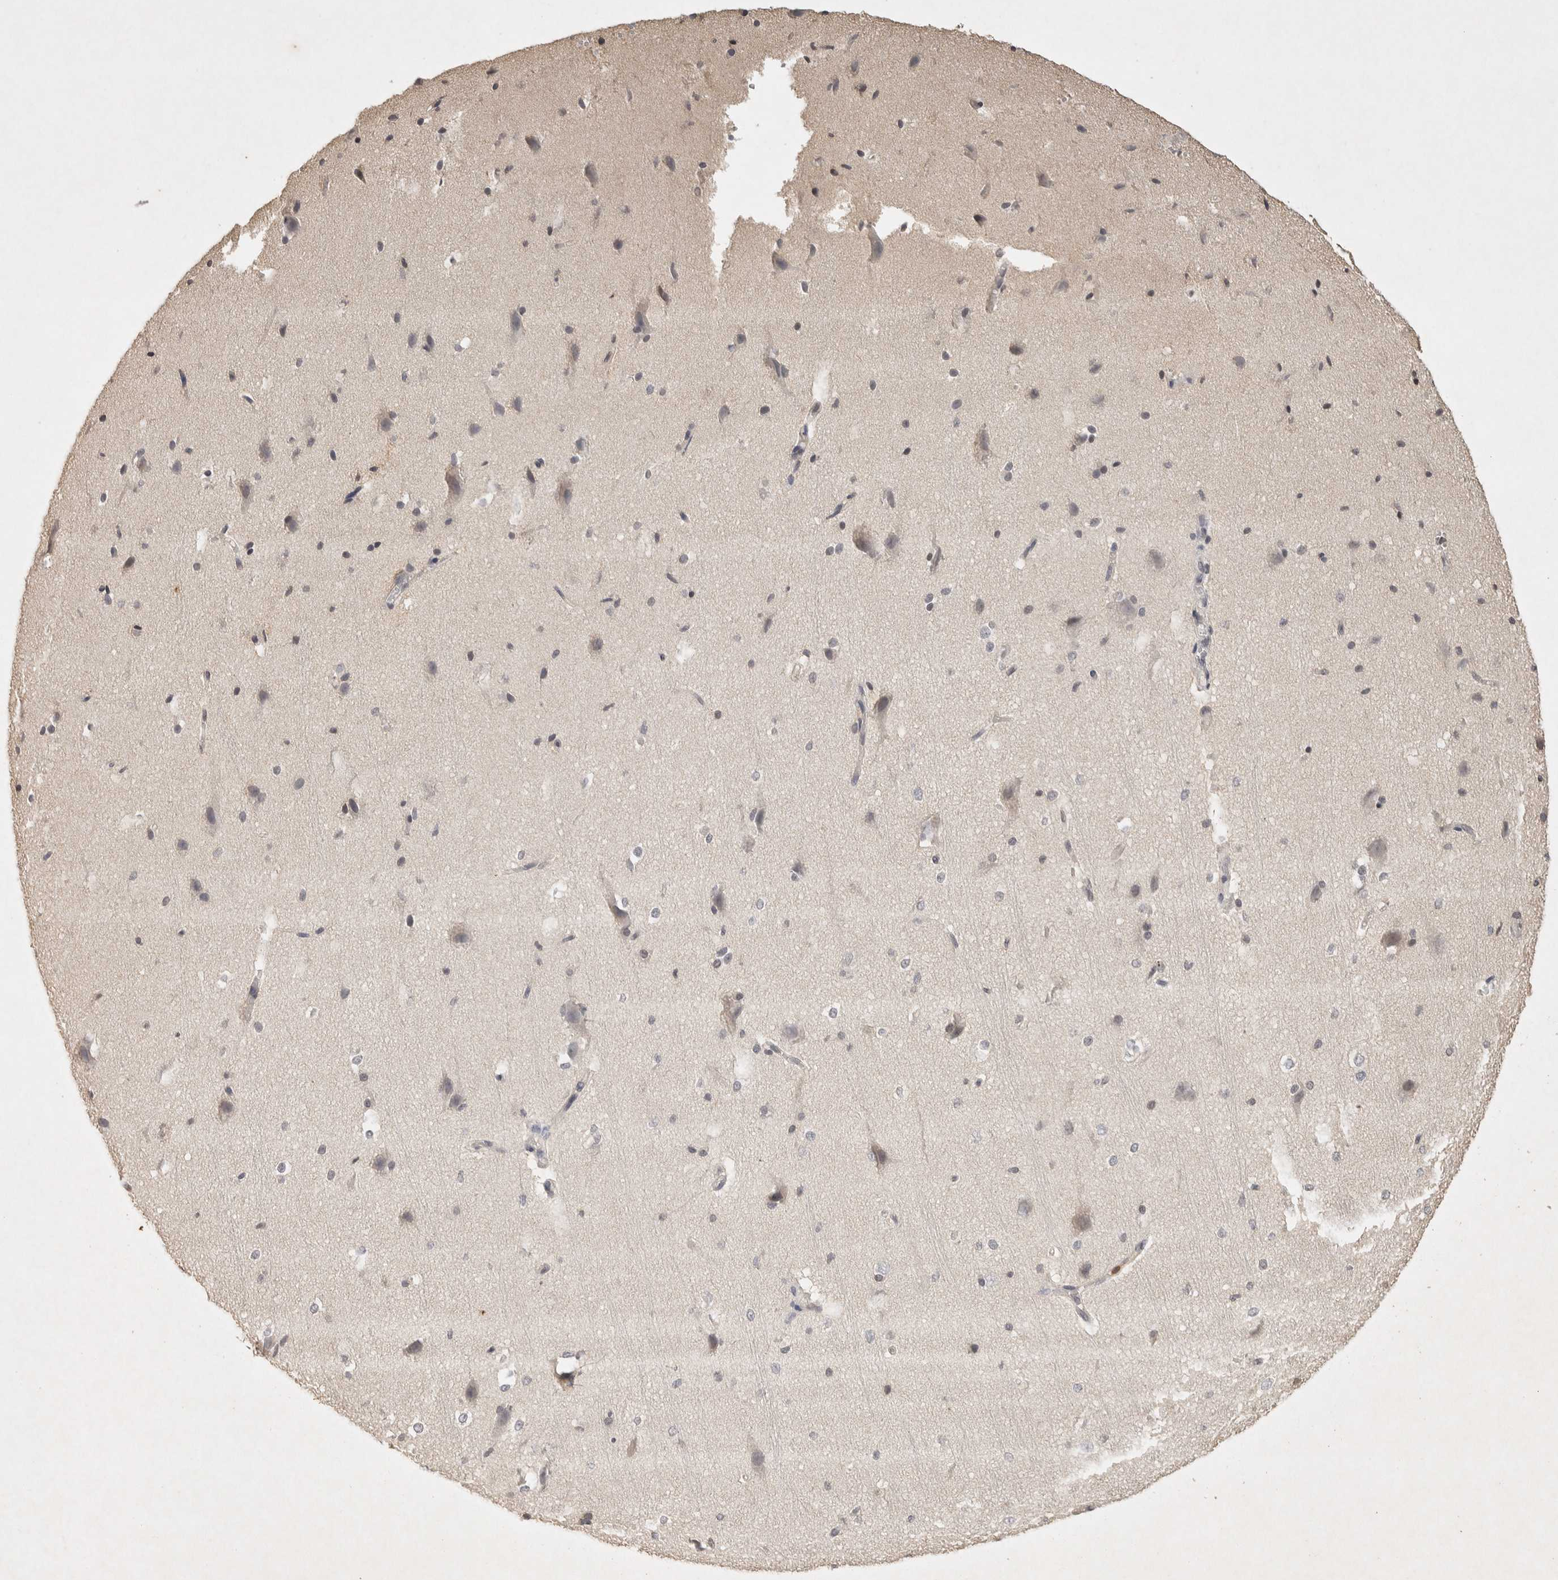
{"staining": {"intensity": "negative", "quantity": "none", "location": "none"}, "tissue": "cerebral cortex", "cell_type": "Endothelial cells", "image_type": "normal", "snomed": [{"axis": "morphology", "description": "Normal tissue, NOS"}, {"axis": "morphology", "description": "Developmental malformation"}, {"axis": "topography", "description": "Cerebral cortex"}], "caption": "Immunohistochemistry image of unremarkable human cerebral cortex stained for a protein (brown), which reveals no expression in endothelial cells. Brightfield microscopy of immunohistochemistry (IHC) stained with DAB (brown) and hematoxylin (blue), captured at high magnification.", "gene": "RAC2", "patient": {"sex": "female", "age": 30}}